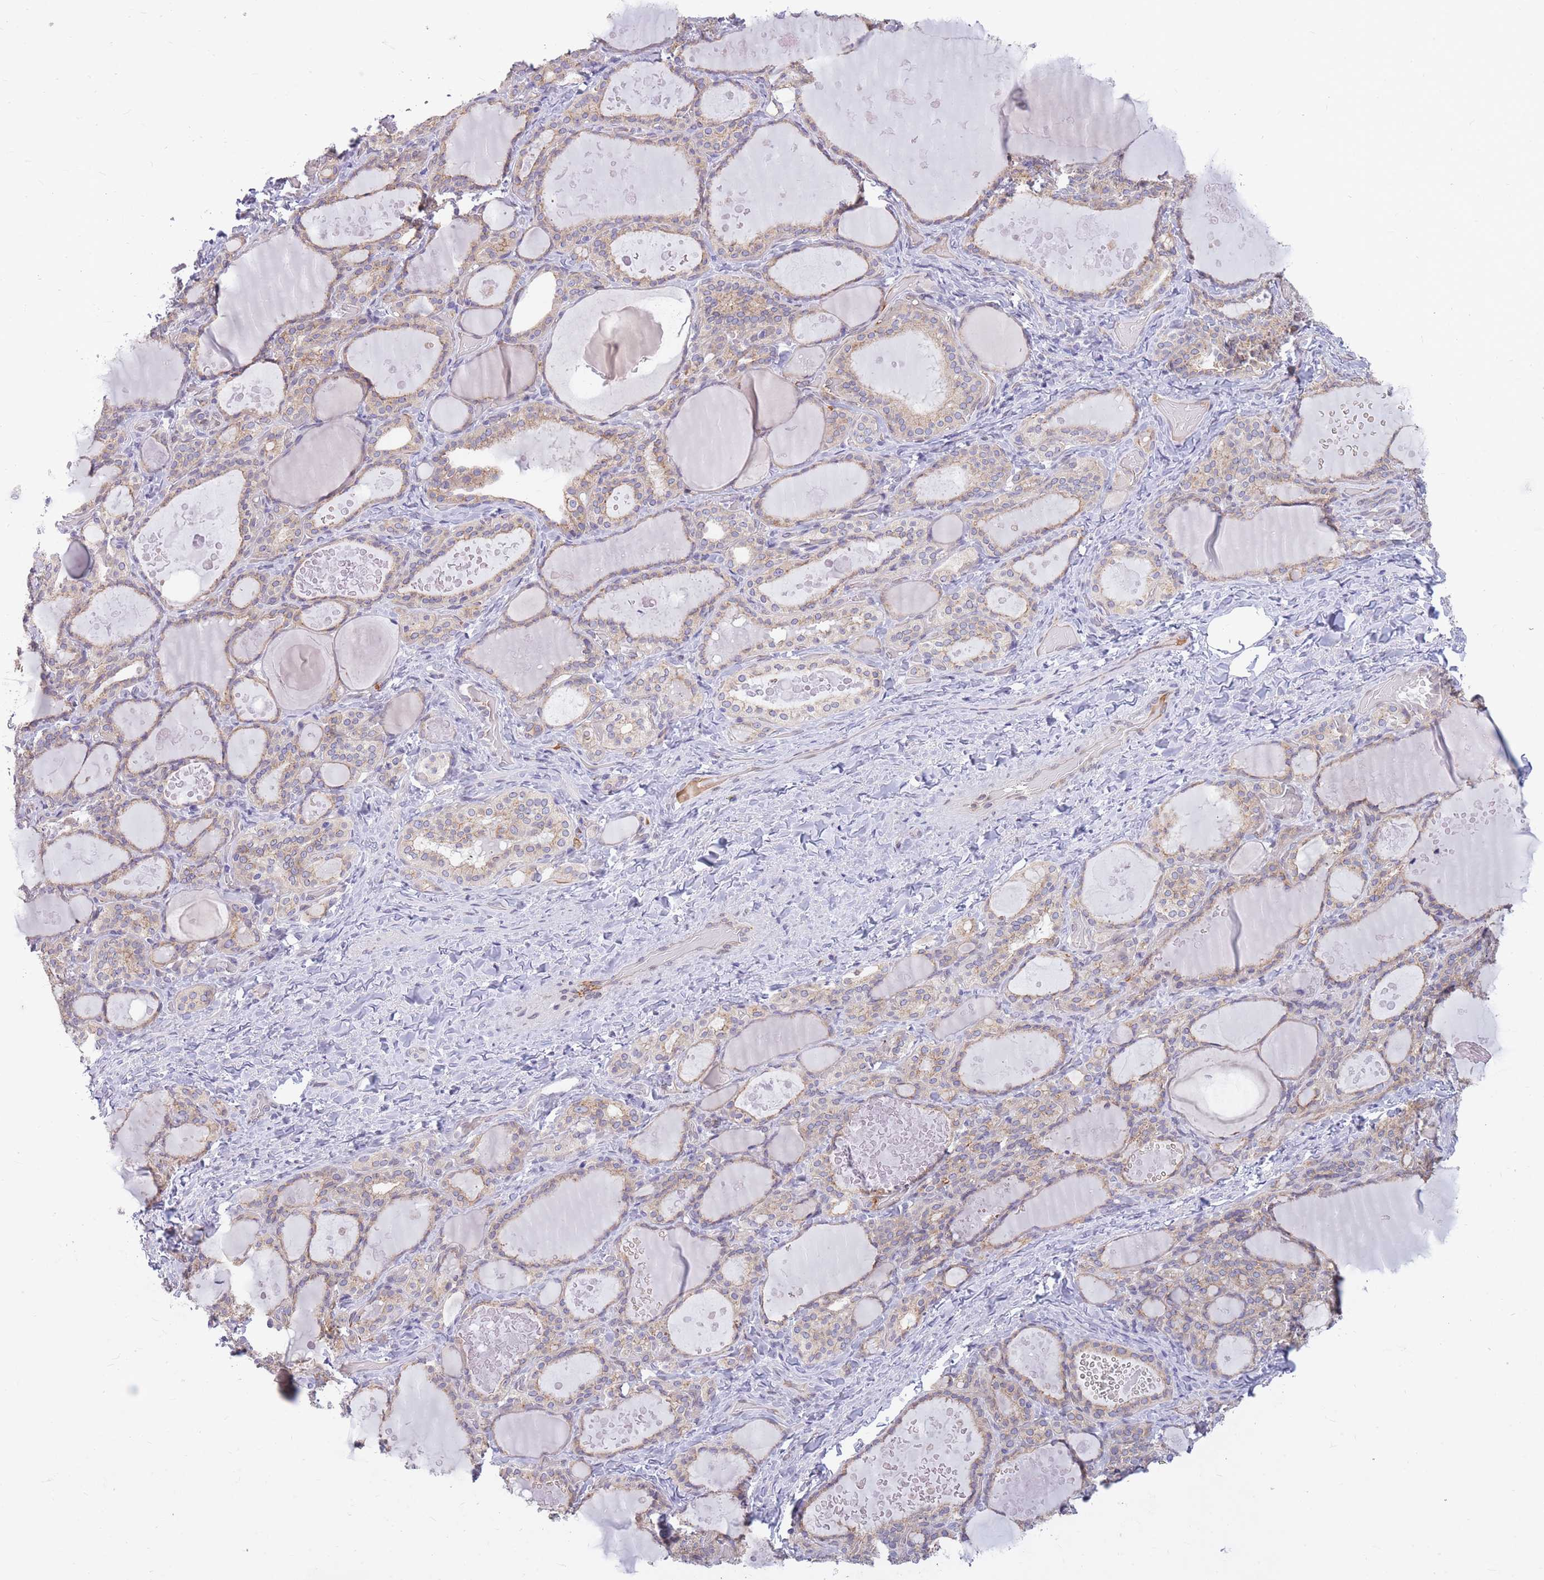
{"staining": {"intensity": "weak", "quantity": ">75%", "location": "cytoplasmic/membranous"}, "tissue": "thyroid gland", "cell_type": "Glandular cells", "image_type": "normal", "snomed": [{"axis": "morphology", "description": "Normal tissue, NOS"}, {"axis": "topography", "description": "Thyroid gland"}], "caption": "Unremarkable thyroid gland was stained to show a protein in brown. There is low levels of weak cytoplasmic/membranous staining in about >75% of glandular cells. (brown staining indicates protein expression, while blue staining denotes nuclei).", "gene": "HOOK2", "patient": {"sex": "female", "age": 46}}